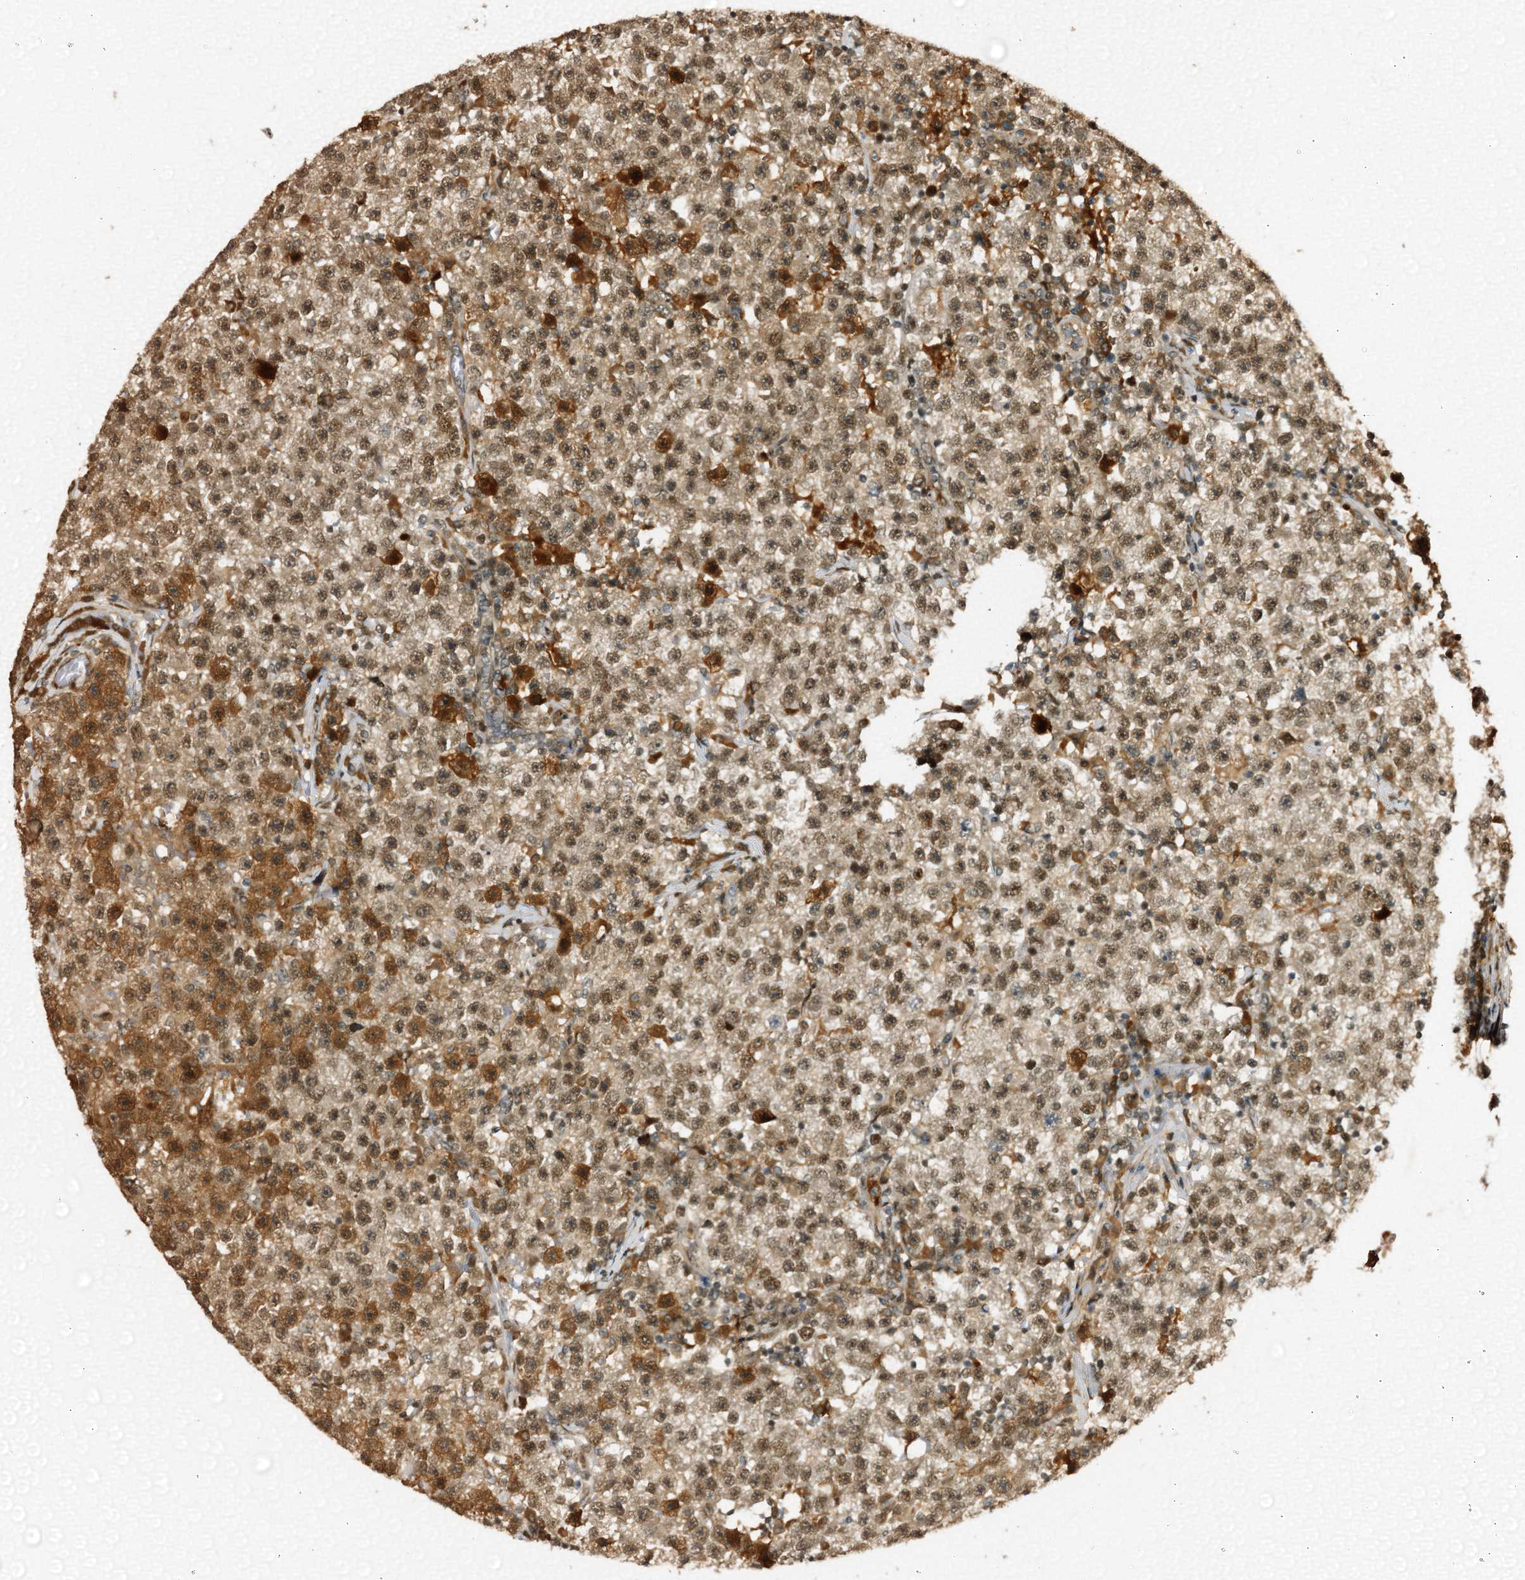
{"staining": {"intensity": "moderate", "quantity": ">75%", "location": "nuclear"}, "tissue": "testis cancer", "cell_type": "Tumor cells", "image_type": "cancer", "snomed": [{"axis": "morphology", "description": "Seminoma, NOS"}, {"axis": "topography", "description": "Testis"}], "caption": "An immunohistochemistry (IHC) histopathology image of neoplastic tissue is shown. Protein staining in brown labels moderate nuclear positivity in testis cancer within tumor cells.", "gene": "TRAPPC4", "patient": {"sex": "male", "age": 22}}